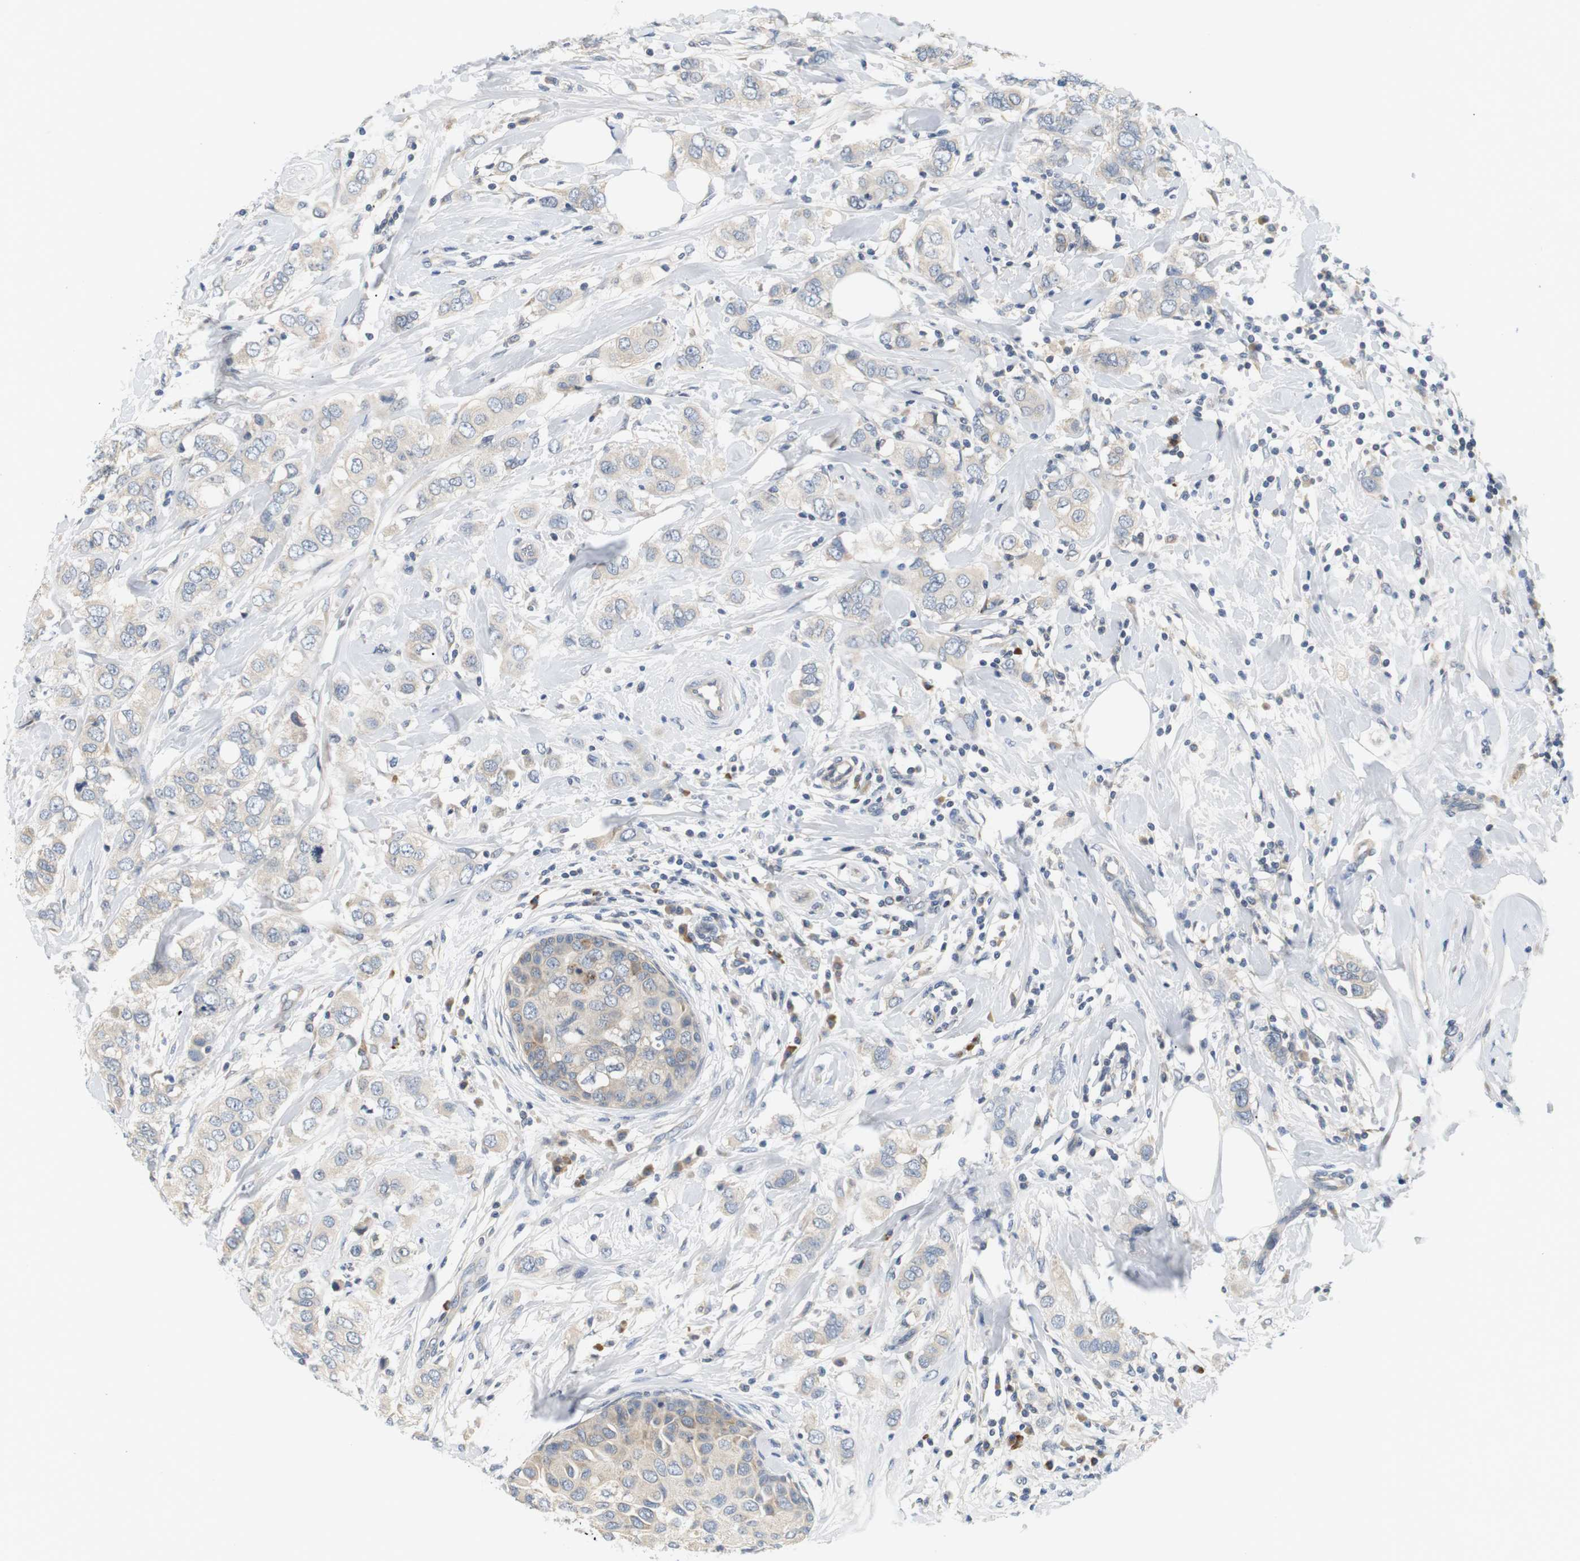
{"staining": {"intensity": "negative", "quantity": "none", "location": "none"}, "tissue": "breast cancer", "cell_type": "Tumor cells", "image_type": "cancer", "snomed": [{"axis": "morphology", "description": "Duct carcinoma"}, {"axis": "topography", "description": "Breast"}], "caption": "IHC histopathology image of human breast cancer stained for a protein (brown), which exhibits no staining in tumor cells. Brightfield microscopy of immunohistochemistry stained with DAB (3,3'-diaminobenzidine) (brown) and hematoxylin (blue), captured at high magnification.", "gene": "EVA1C", "patient": {"sex": "female", "age": 50}}